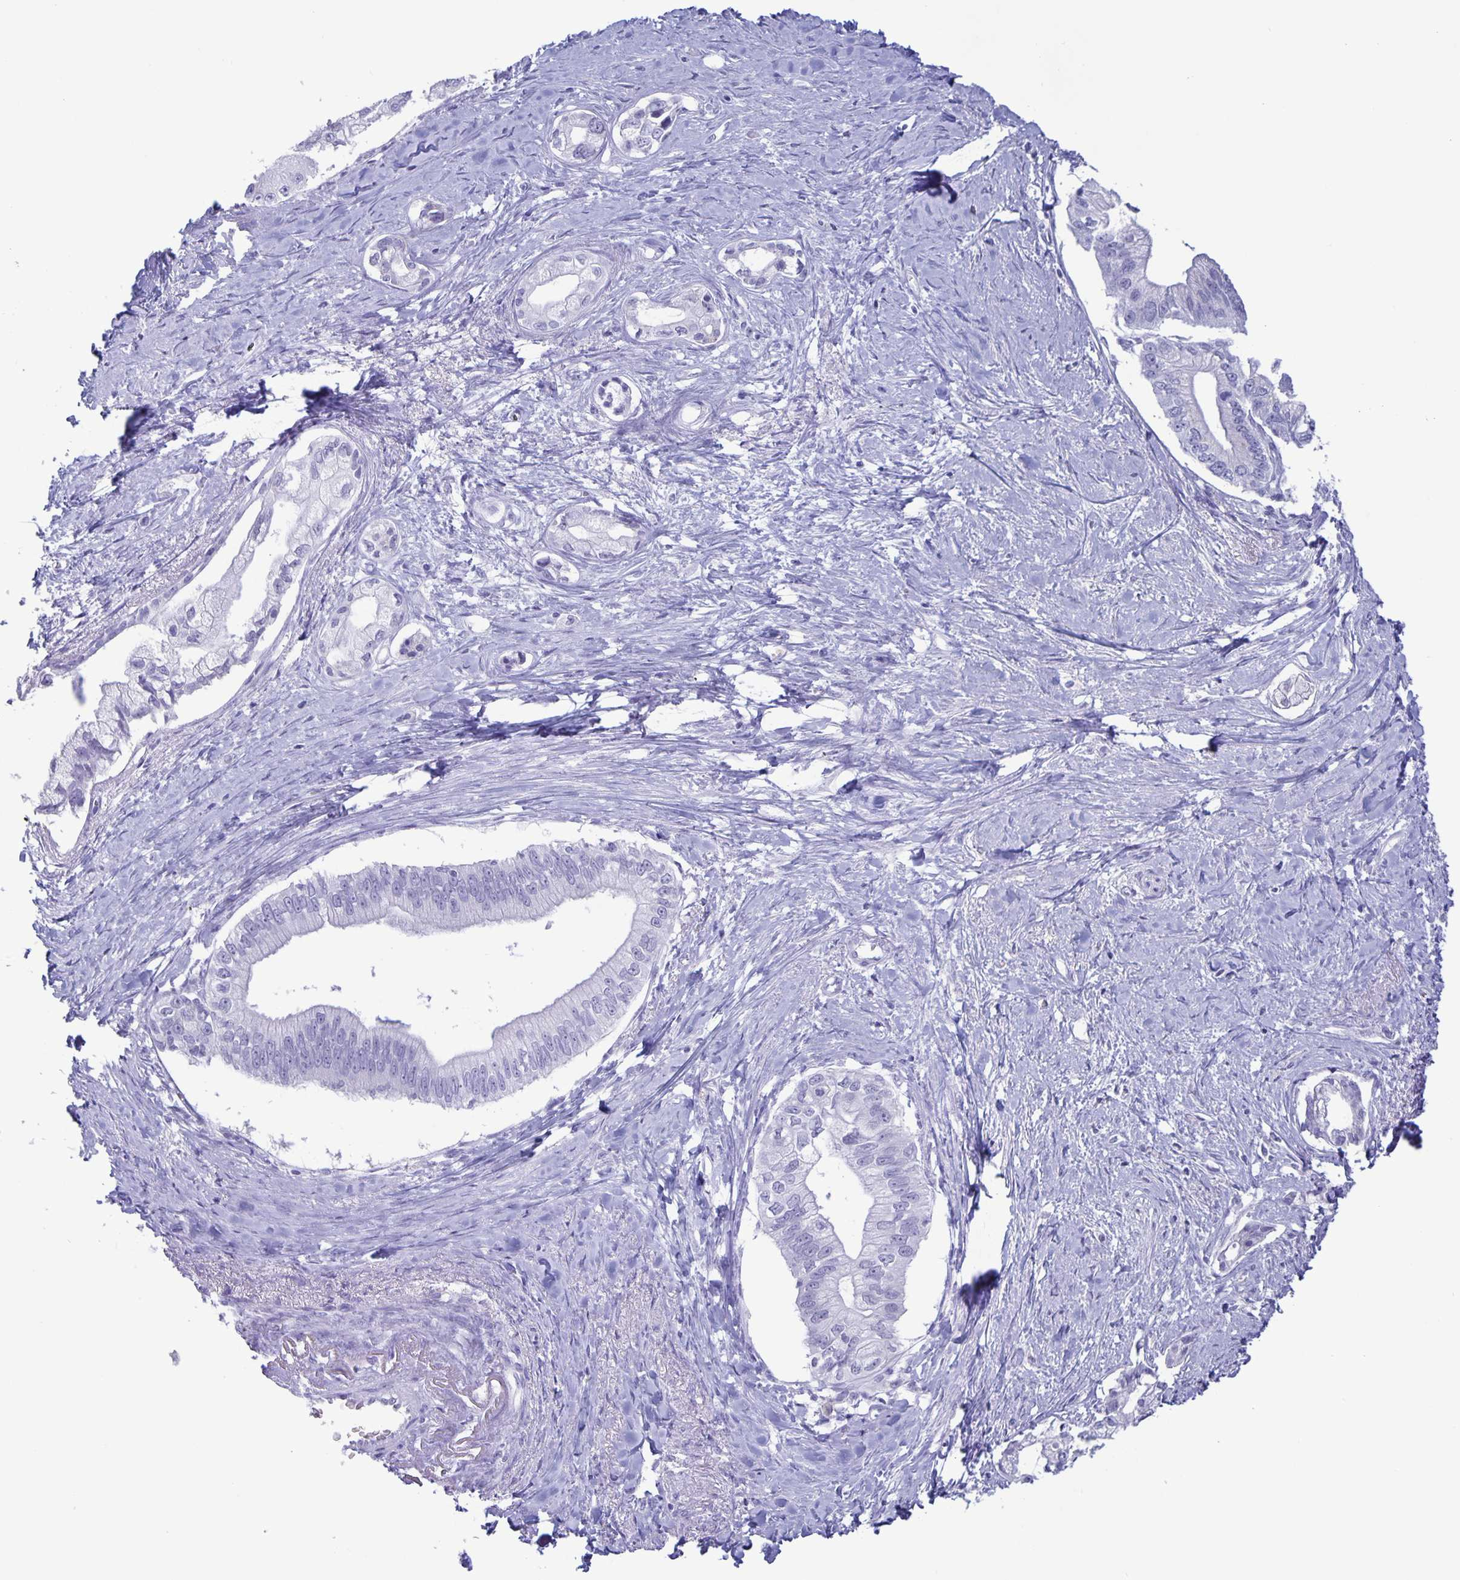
{"staining": {"intensity": "negative", "quantity": "none", "location": "none"}, "tissue": "pancreatic cancer", "cell_type": "Tumor cells", "image_type": "cancer", "snomed": [{"axis": "morphology", "description": "Adenocarcinoma, NOS"}, {"axis": "topography", "description": "Pancreas"}], "caption": "Immunohistochemistry (IHC) of human adenocarcinoma (pancreatic) shows no positivity in tumor cells. (DAB immunohistochemistry (IHC) with hematoxylin counter stain).", "gene": "BPIFA3", "patient": {"sex": "male", "age": 70}}